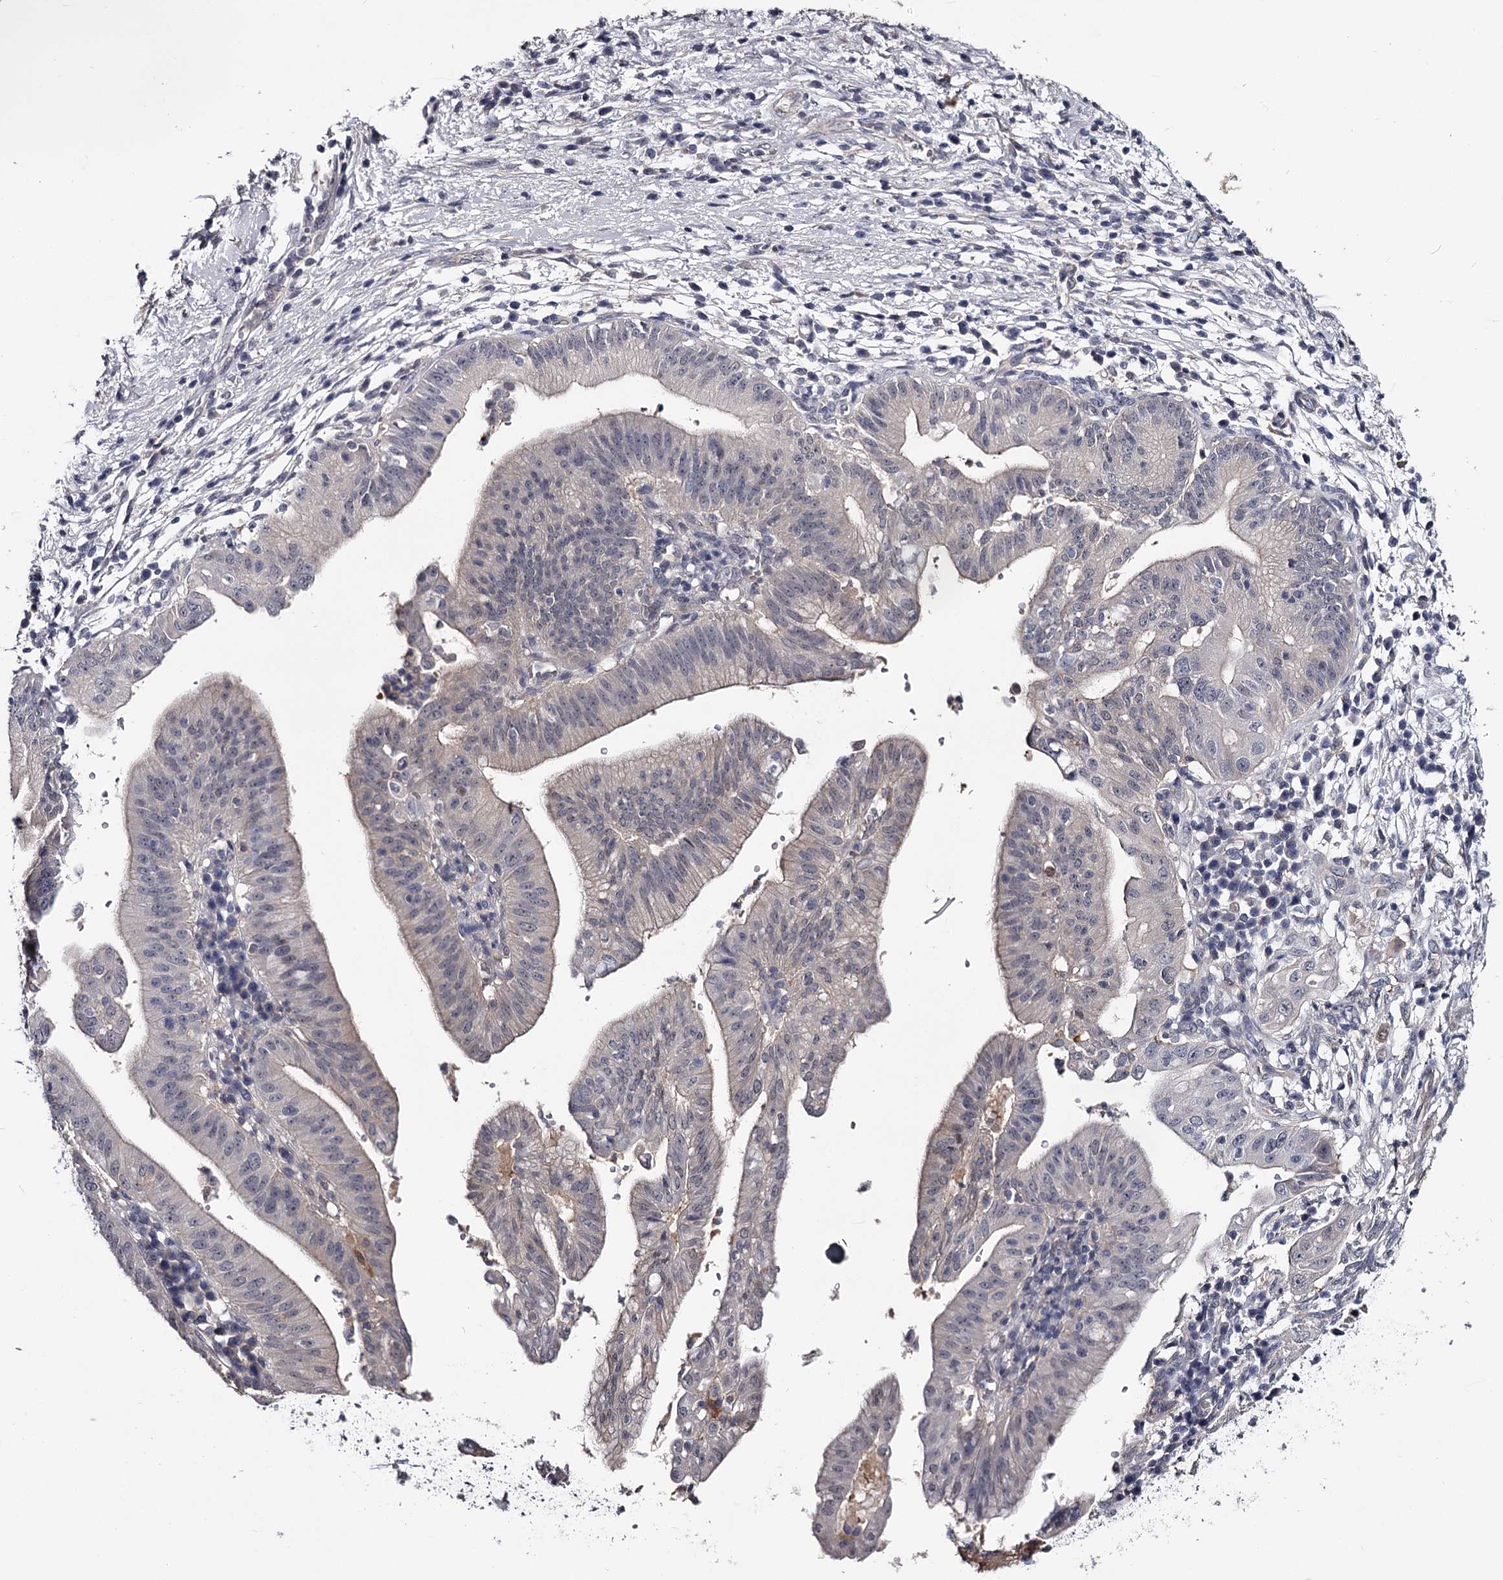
{"staining": {"intensity": "negative", "quantity": "none", "location": "none"}, "tissue": "pancreatic cancer", "cell_type": "Tumor cells", "image_type": "cancer", "snomed": [{"axis": "morphology", "description": "Adenocarcinoma, NOS"}, {"axis": "topography", "description": "Pancreas"}], "caption": "This is a photomicrograph of IHC staining of pancreatic cancer, which shows no staining in tumor cells. (DAB (3,3'-diaminobenzidine) IHC with hematoxylin counter stain).", "gene": "GSTO1", "patient": {"sex": "male", "age": 68}}